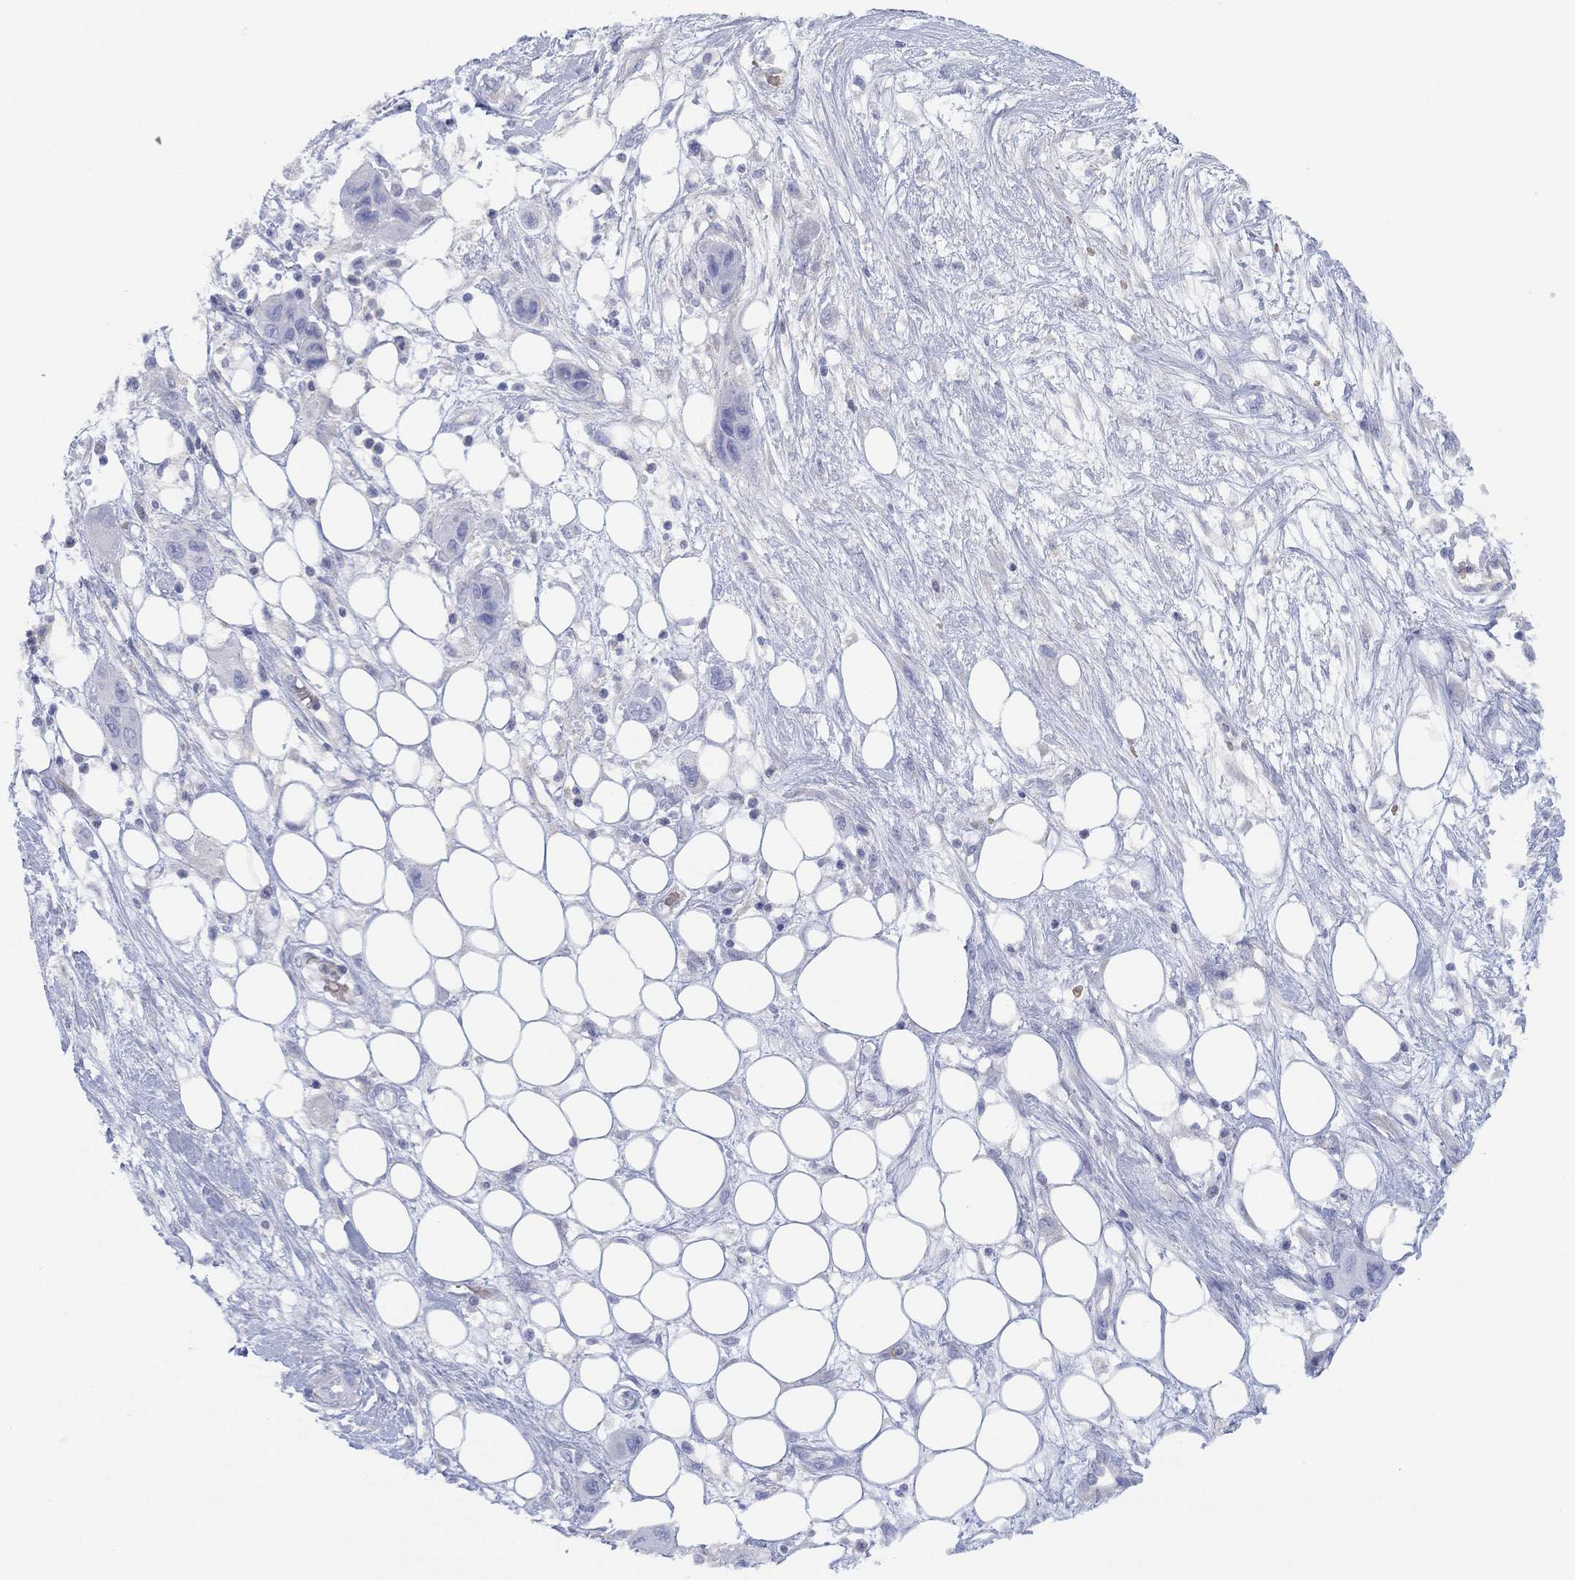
{"staining": {"intensity": "negative", "quantity": "none", "location": "none"}, "tissue": "skin cancer", "cell_type": "Tumor cells", "image_type": "cancer", "snomed": [{"axis": "morphology", "description": "Squamous cell carcinoma, NOS"}, {"axis": "topography", "description": "Skin"}], "caption": "This image is of skin cancer stained with IHC to label a protein in brown with the nuclei are counter-stained blue. There is no expression in tumor cells. Nuclei are stained in blue.", "gene": "CYP2D6", "patient": {"sex": "male", "age": 79}}